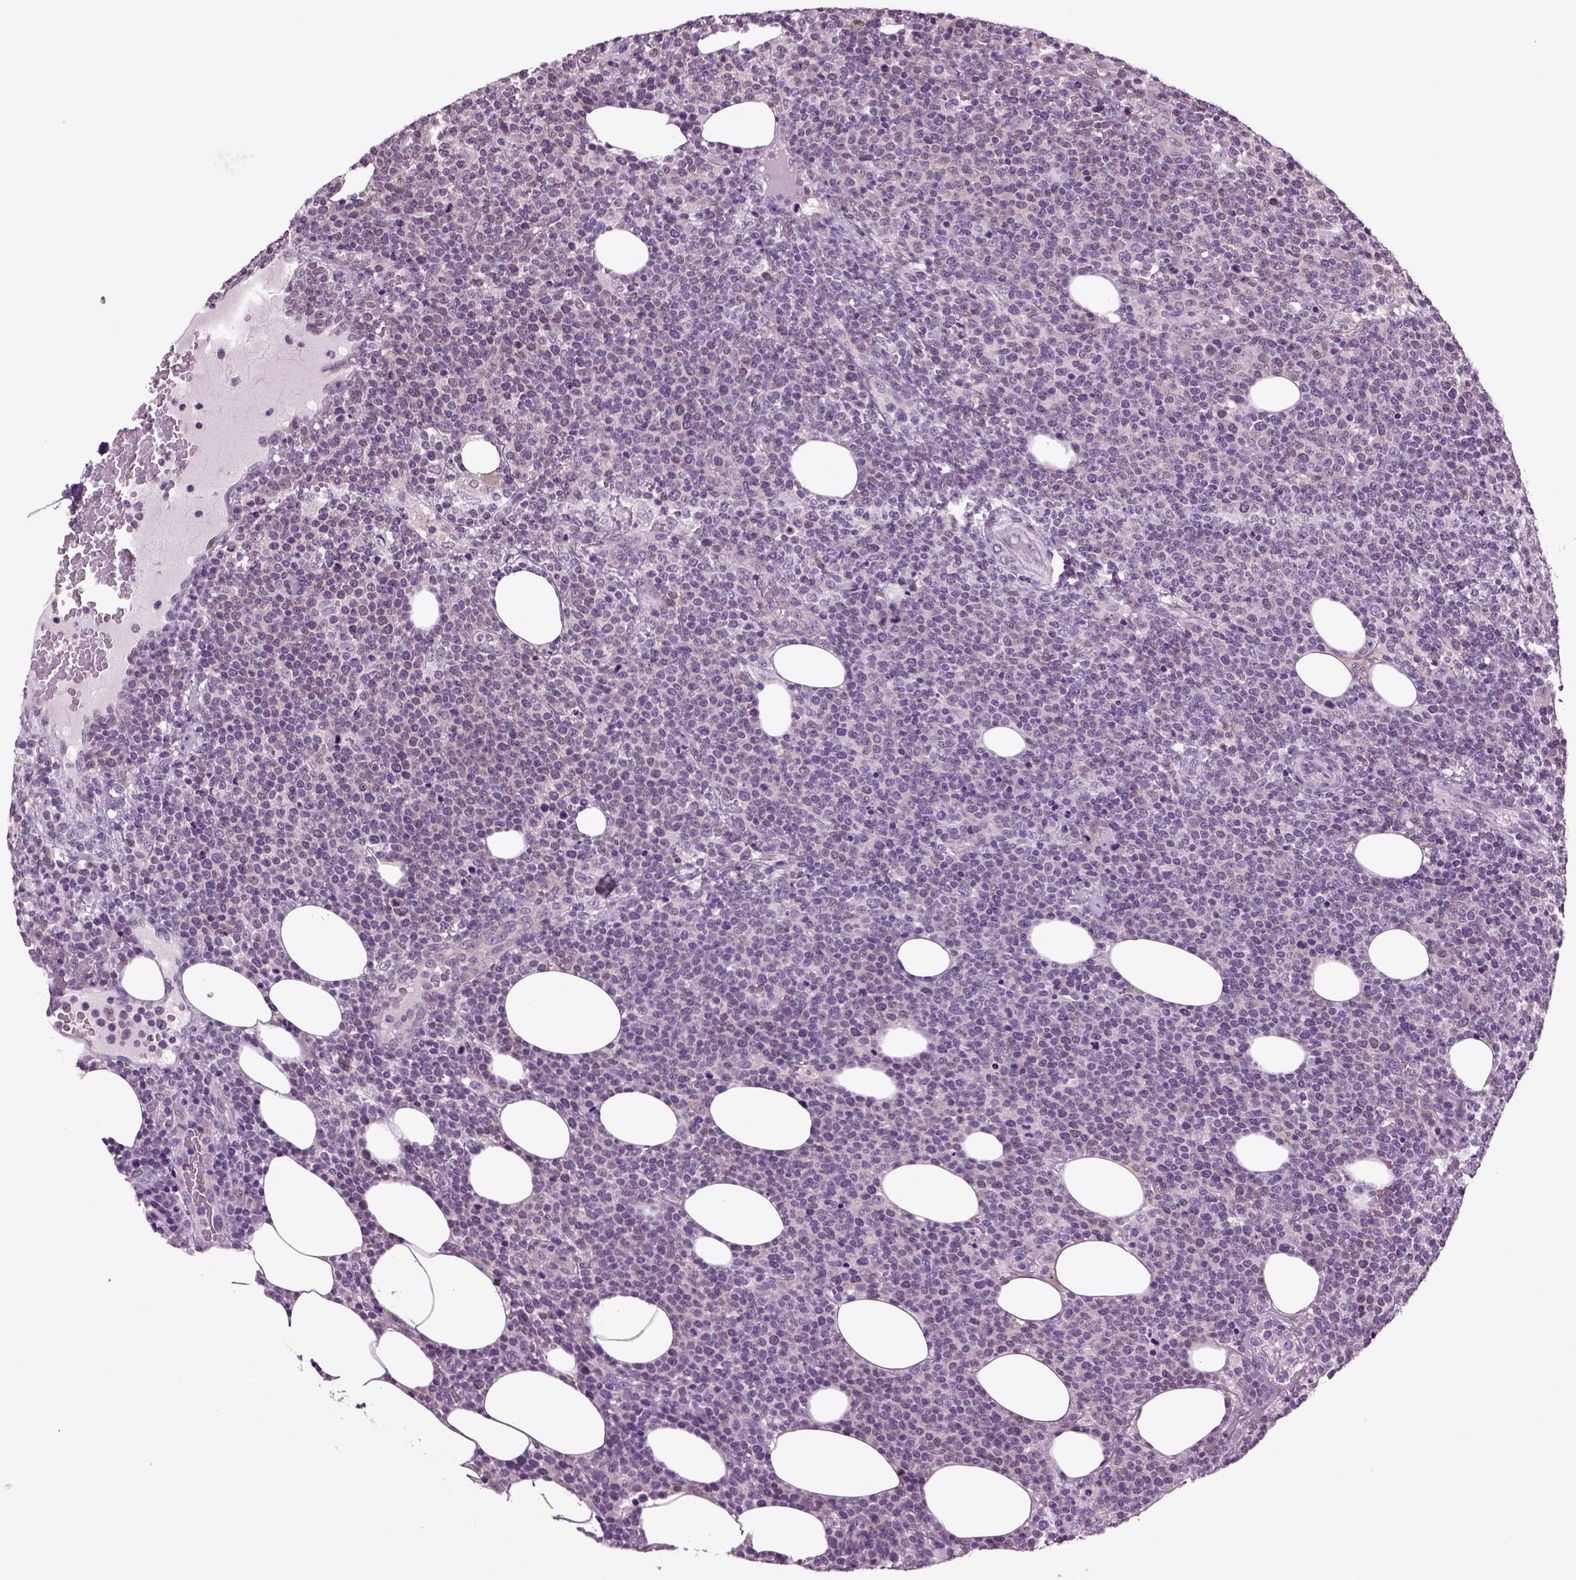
{"staining": {"intensity": "negative", "quantity": "none", "location": "none"}, "tissue": "lymphoma", "cell_type": "Tumor cells", "image_type": "cancer", "snomed": [{"axis": "morphology", "description": "Malignant lymphoma, non-Hodgkin's type, High grade"}, {"axis": "topography", "description": "Lymph node"}], "caption": "A high-resolution image shows immunohistochemistry staining of malignant lymphoma, non-Hodgkin's type (high-grade), which demonstrates no significant positivity in tumor cells.", "gene": "PLCH2", "patient": {"sex": "male", "age": 61}}